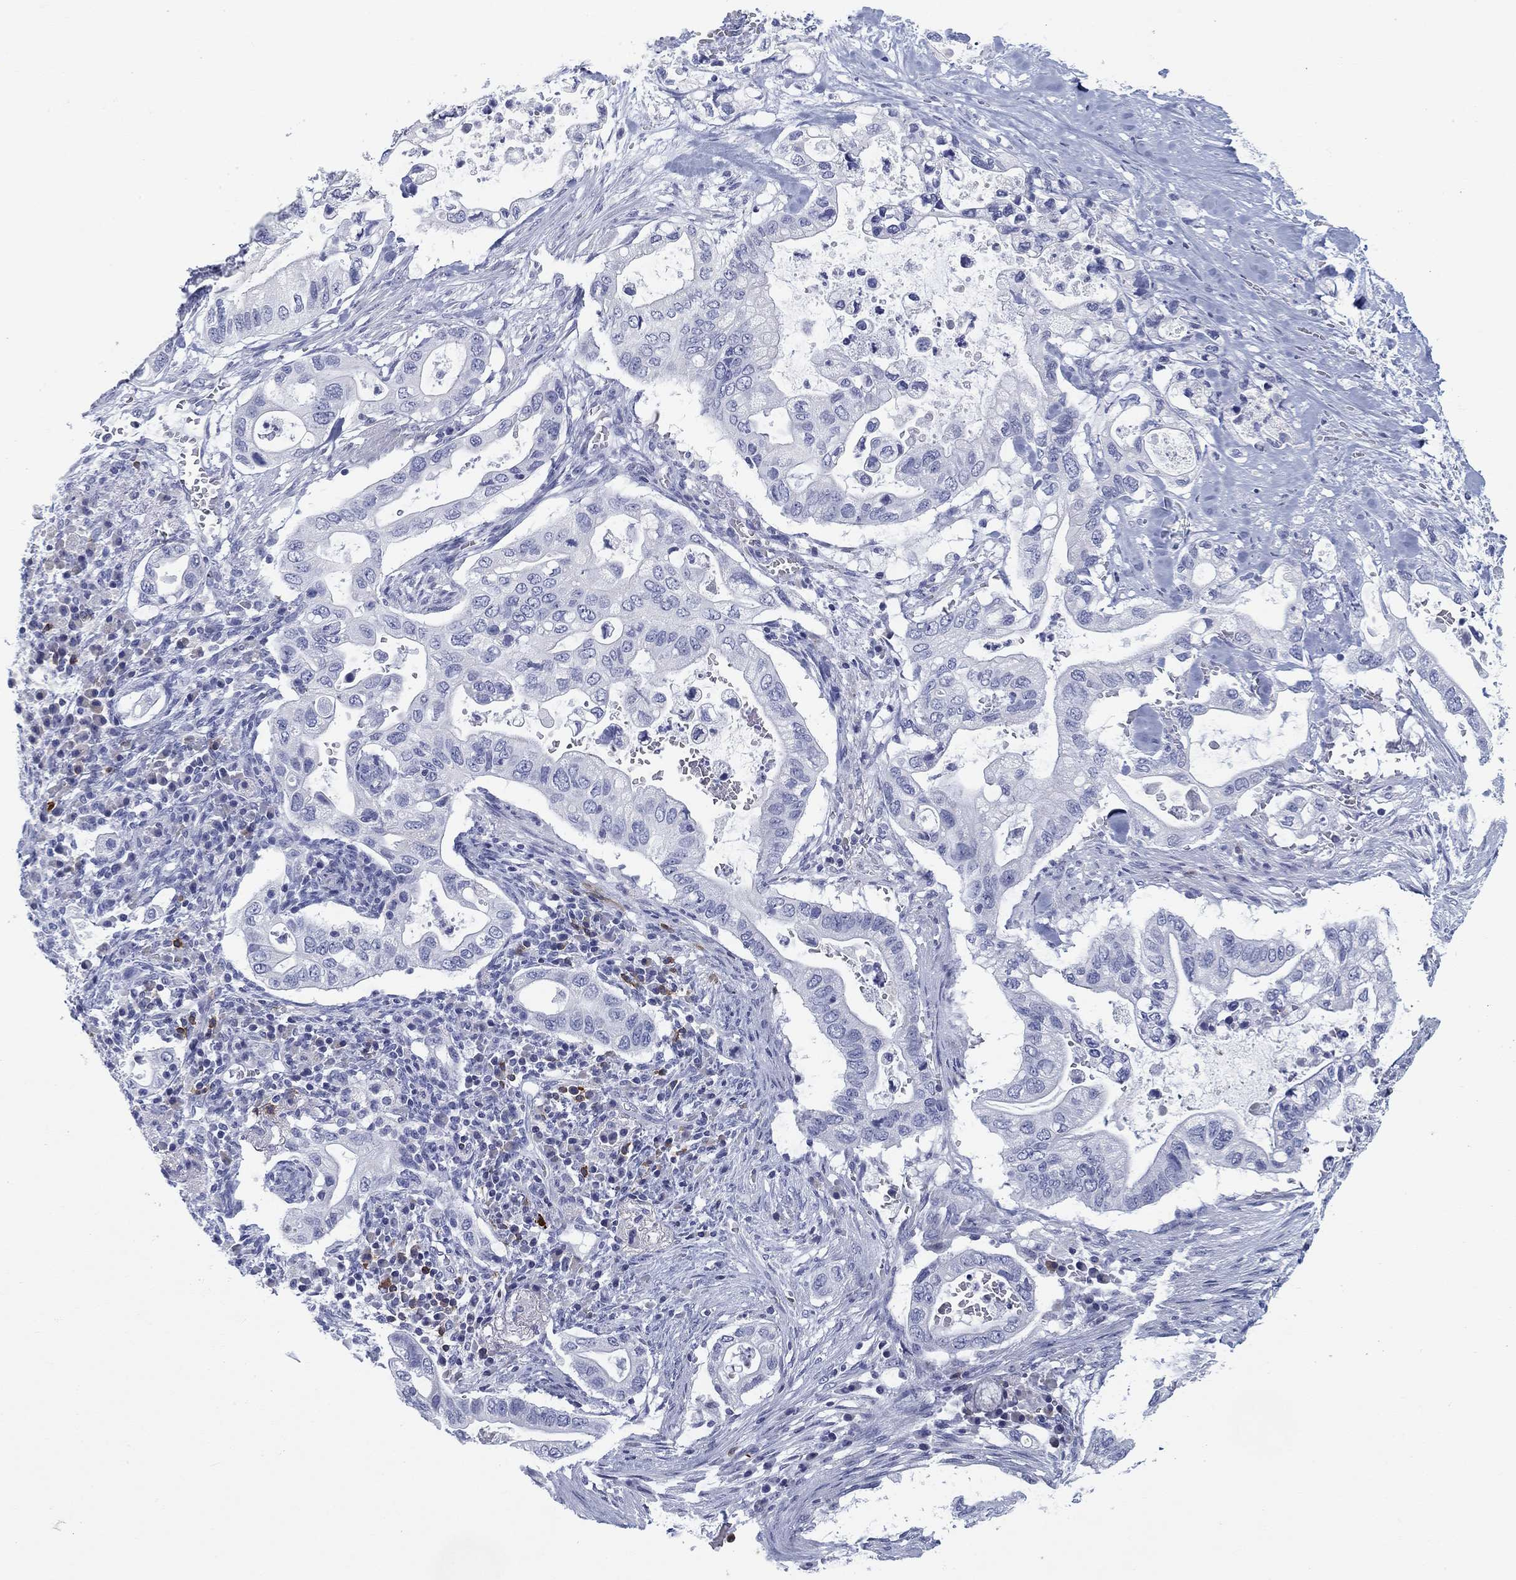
{"staining": {"intensity": "negative", "quantity": "none", "location": "none"}, "tissue": "pancreatic cancer", "cell_type": "Tumor cells", "image_type": "cancer", "snomed": [{"axis": "morphology", "description": "Adenocarcinoma, NOS"}, {"axis": "topography", "description": "Pancreas"}], "caption": "Adenocarcinoma (pancreatic) stained for a protein using immunohistochemistry shows no staining tumor cells.", "gene": "CD79B", "patient": {"sex": "female", "age": 72}}